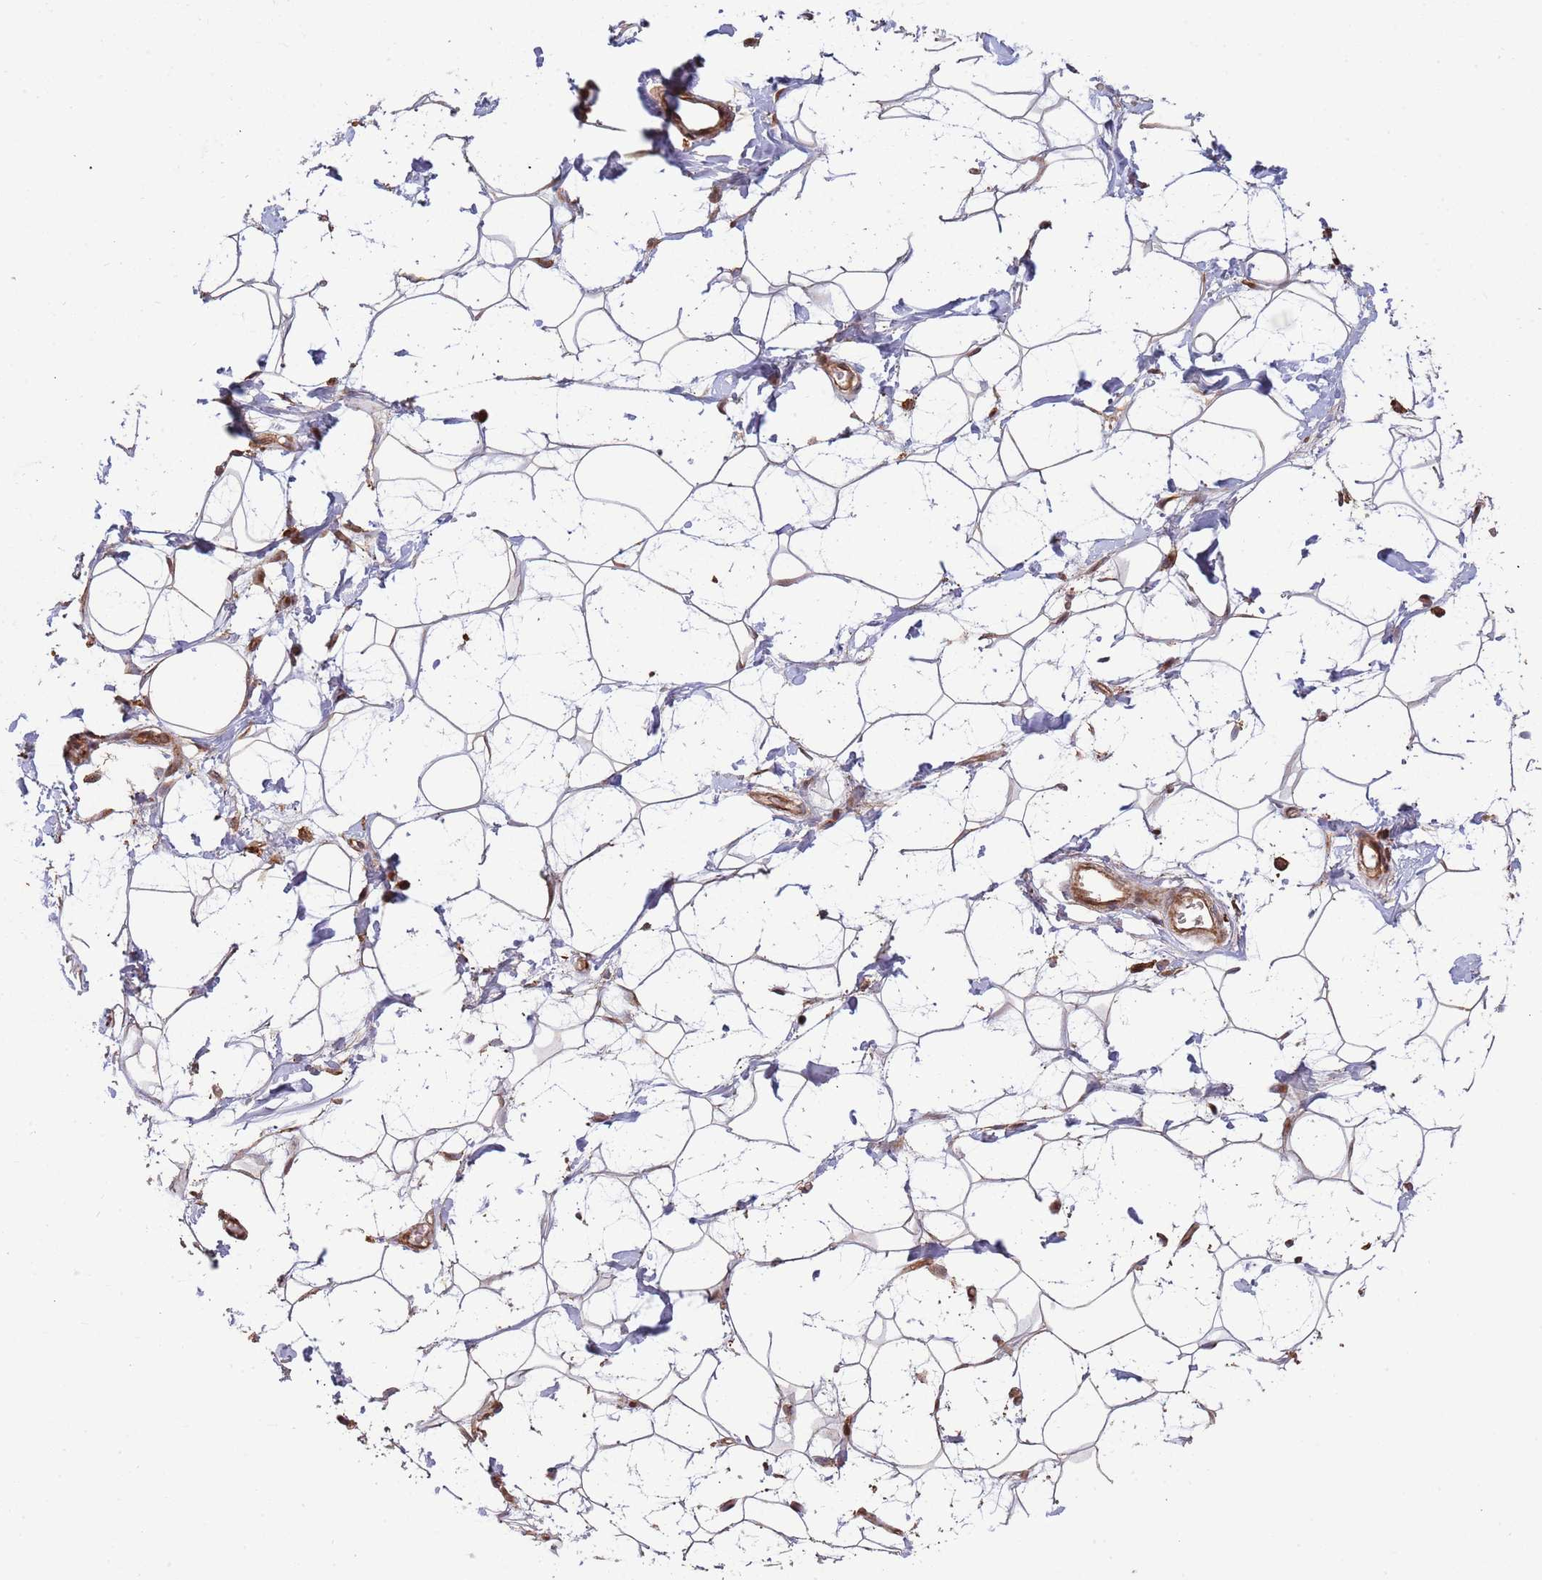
{"staining": {"intensity": "moderate", "quantity": ">75%", "location": "cytoplasmic/membranous"}, "tissue": "adipose tissue", "cell_type": "Adipocytes", "image_type": "normal", "snomed": [{"axis": "morphology", "description": "Normal tissue, NOS"}, {"axis": "topography", "description": "Breast"}], "caption": "A brown stain labels moderate cytoplasmic/membranous expression of a protein in adipocytes of normal human adipose tissue. The staining is performed using DAB brown chromogen to label protein expression. The nuclei are counter-stained blue using hematoxylin.", "gene": "ZNF428", "patient": {"sex": "female", "age": 26}}